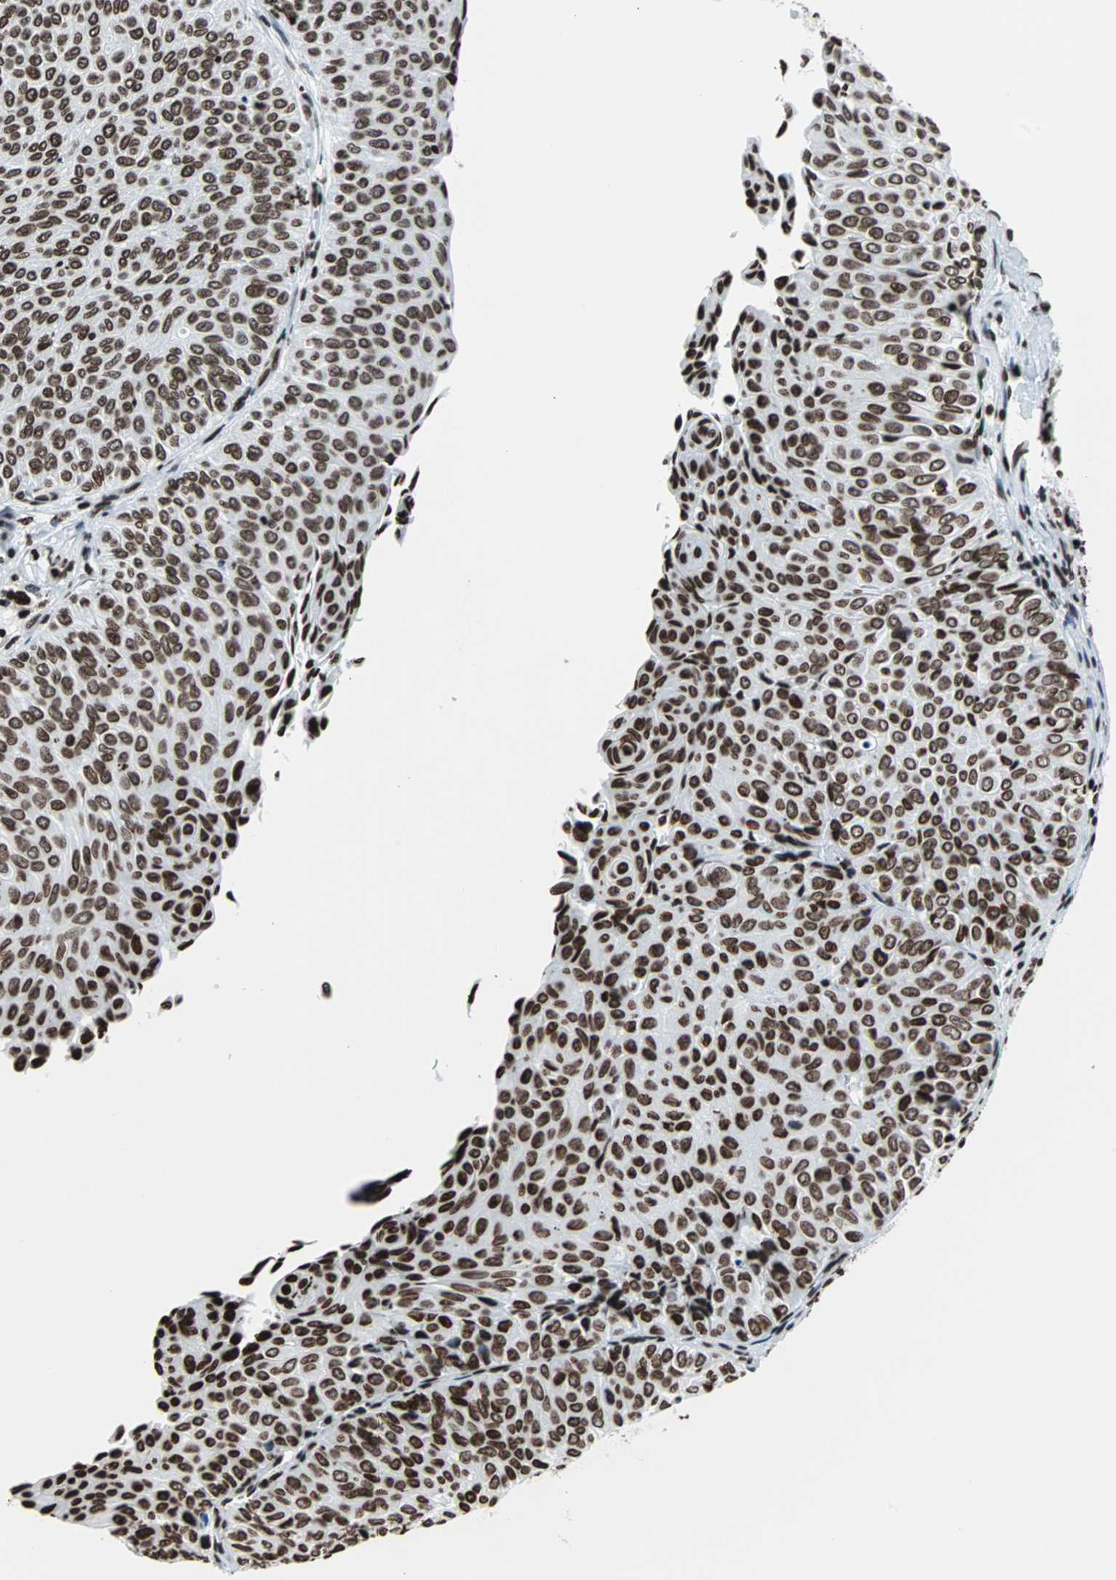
{"staining": {"intensity": "strong", "quantity": ">75%", "location": "nuclear"}, "tissue": "urothelial cancer", "cell_type": "Tumor cells", "image_type": "cancer", "snomed": [{"axis": "morphology", "description": "Urothelial carcinoma, Low grade"}, {"axis": "topography", "description": "Urinary bladder"}], "caption": "Immunohistochemistry image of neoplastic tissue: urothelial cancer stained using IHC demonstrates high levels of strong protein expression localized specifically in the nuclear of tumor cells, appearing as a nuclear brown color.", "gene": "H2BC18", "patient": {"sex": "male", "age": 78}}